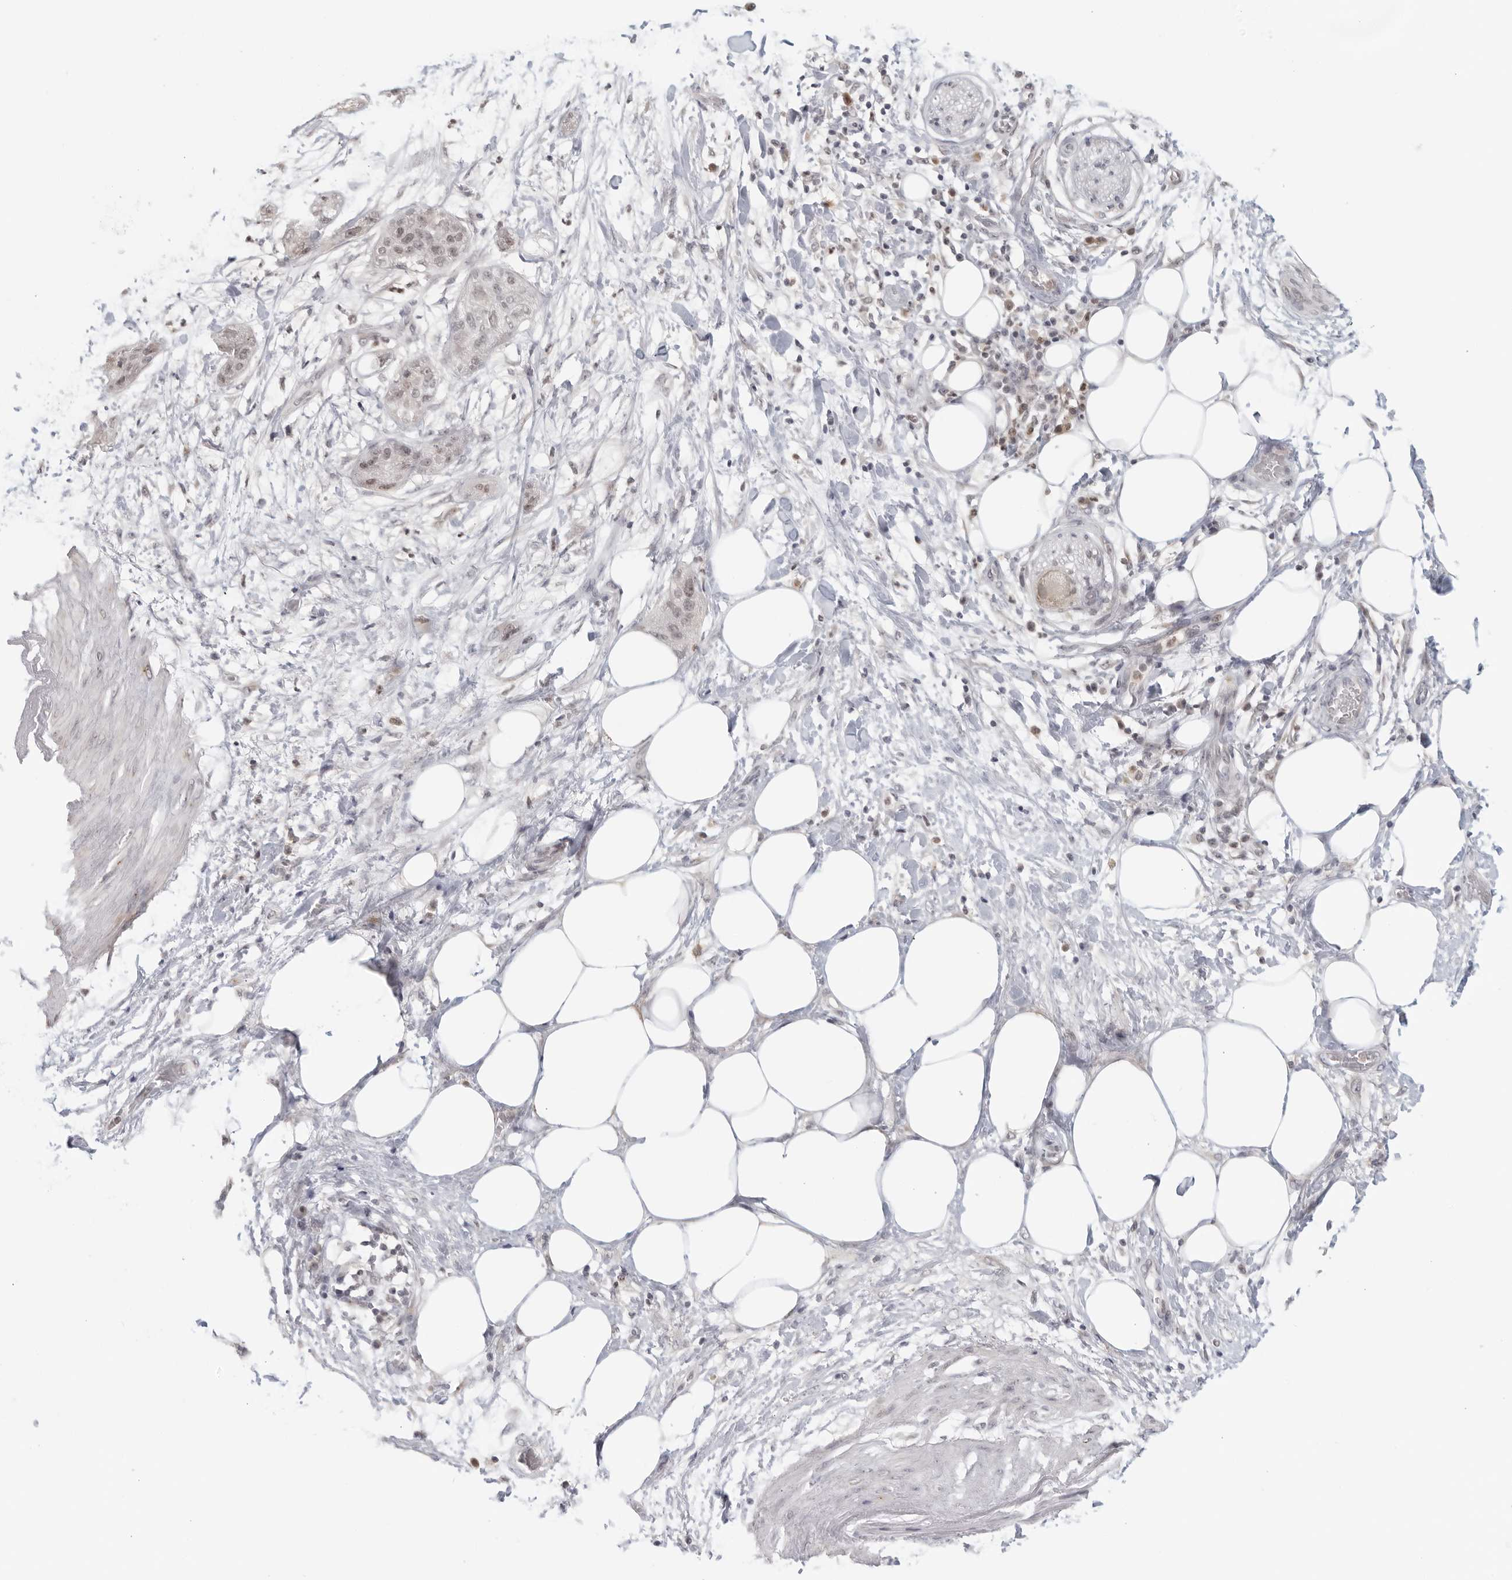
{"staining": {"intensity": "negative", "quantity": "none", "location": "none"}, "tissue": "pancreatic cancer", "cell_type": "Tumor cells", "image_type": "cancer", "snomed": [{"axis": "morphology", "description": "Adenocarcinoma, NOS"}, {"axis": "topography", "description": "Pancreas"}], "caption": "Tumor cells show no significant protein positivity in pancreatic cancer. (Brightfield microscopy of DAB immunohistochemistry (IHC) at high magnification).", "gene": "RAB11FIP3", "patient": {"sex": "female", "age": 78}}